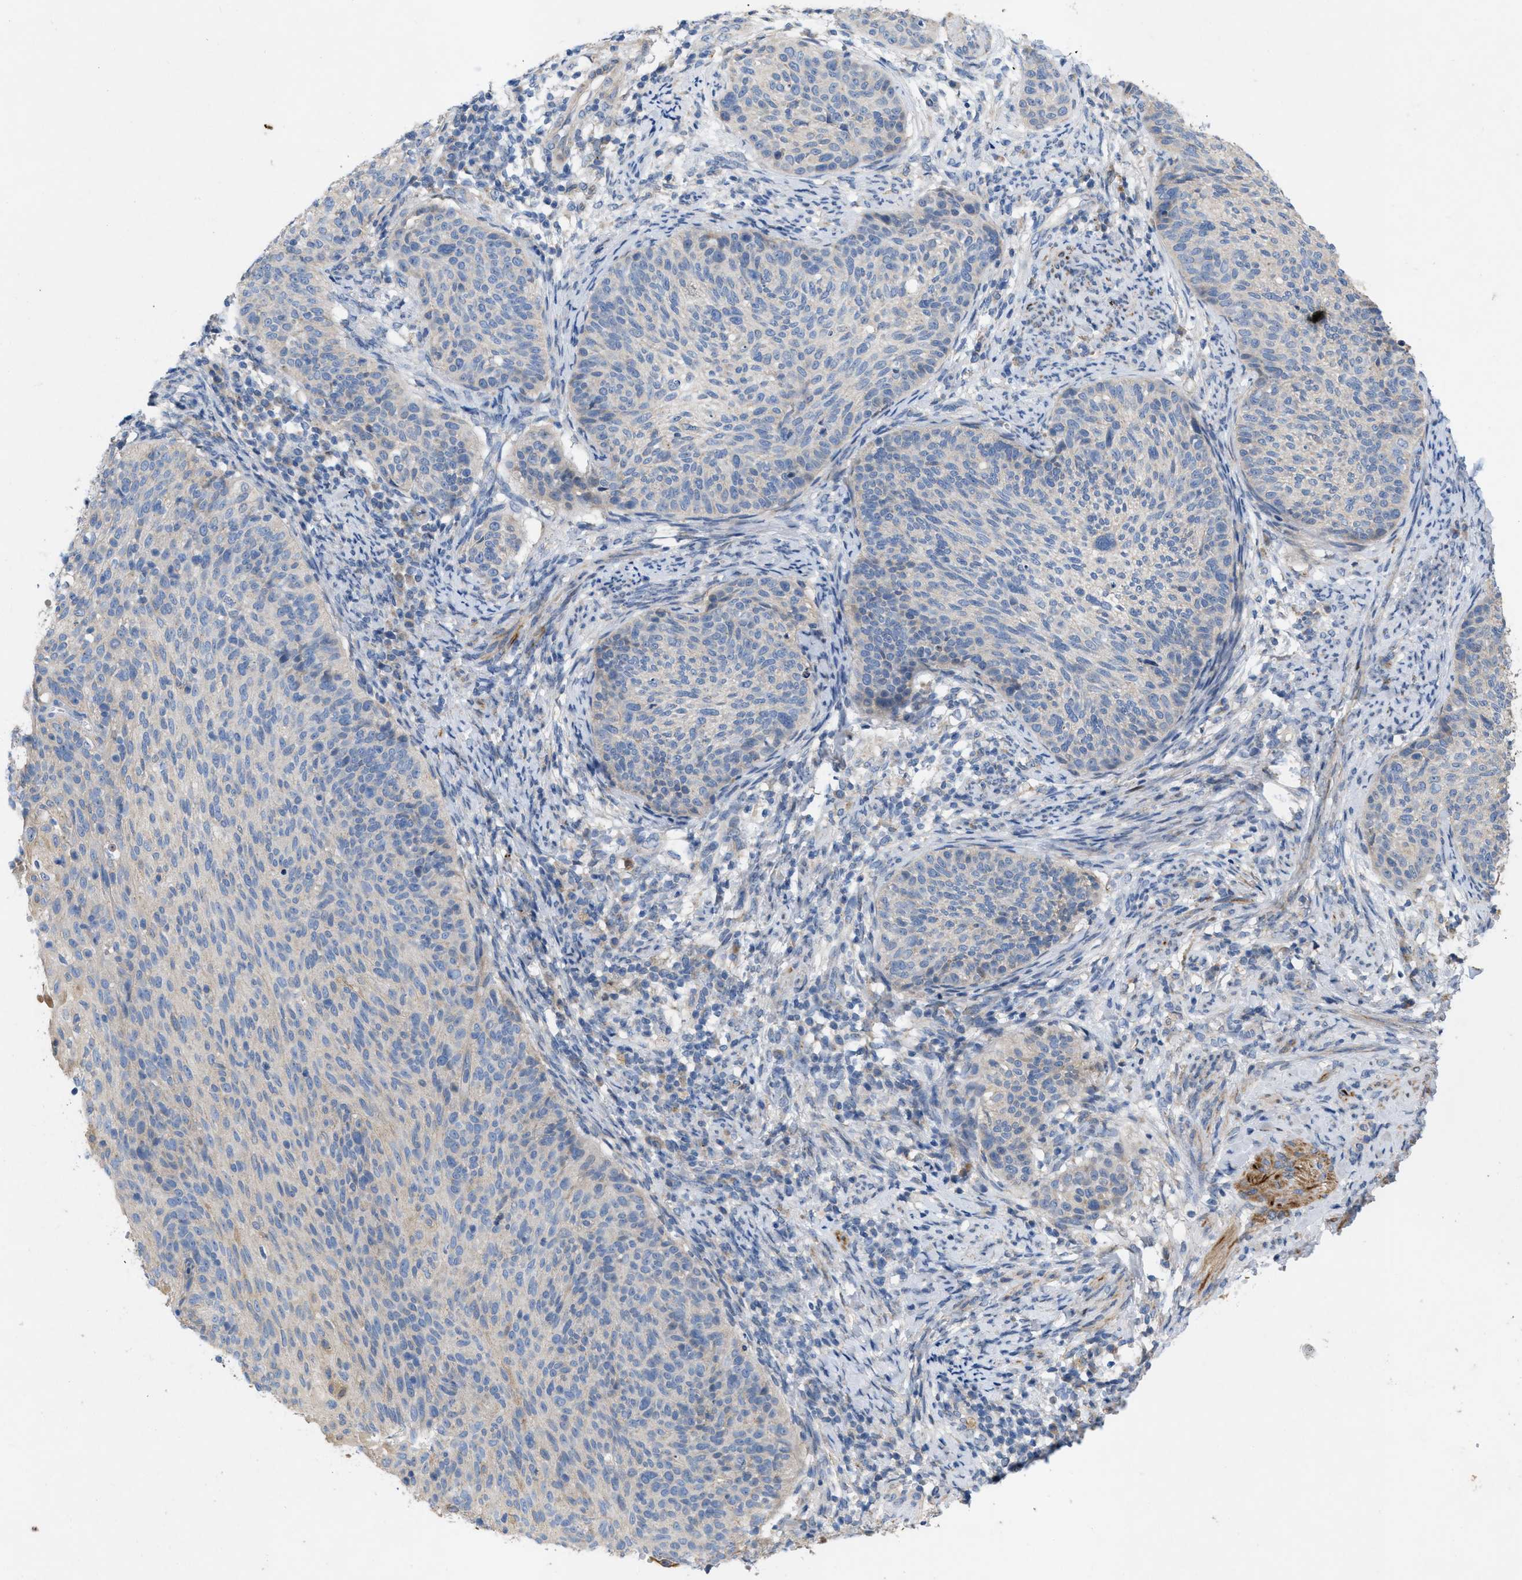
{"staining": {"intensity": "negative", "quantity": "none", "location": "none"}, "tissue": "cervical cancer", "cell_type": "Tumor cells", "image_type": "cancer", "snomed": [{"axis": "morphology", "description": "Squamous cell carcinoma, NOS"}, {"axis": "topography", "description": "Cervix"}], "caption": "Squamous cell carcinoma (cervical) was stained to show a protein in brown. There is no significant expression in tumor cells.", "gene": "PLPPR5", "patient": {"sex": "female", "age": 70}}